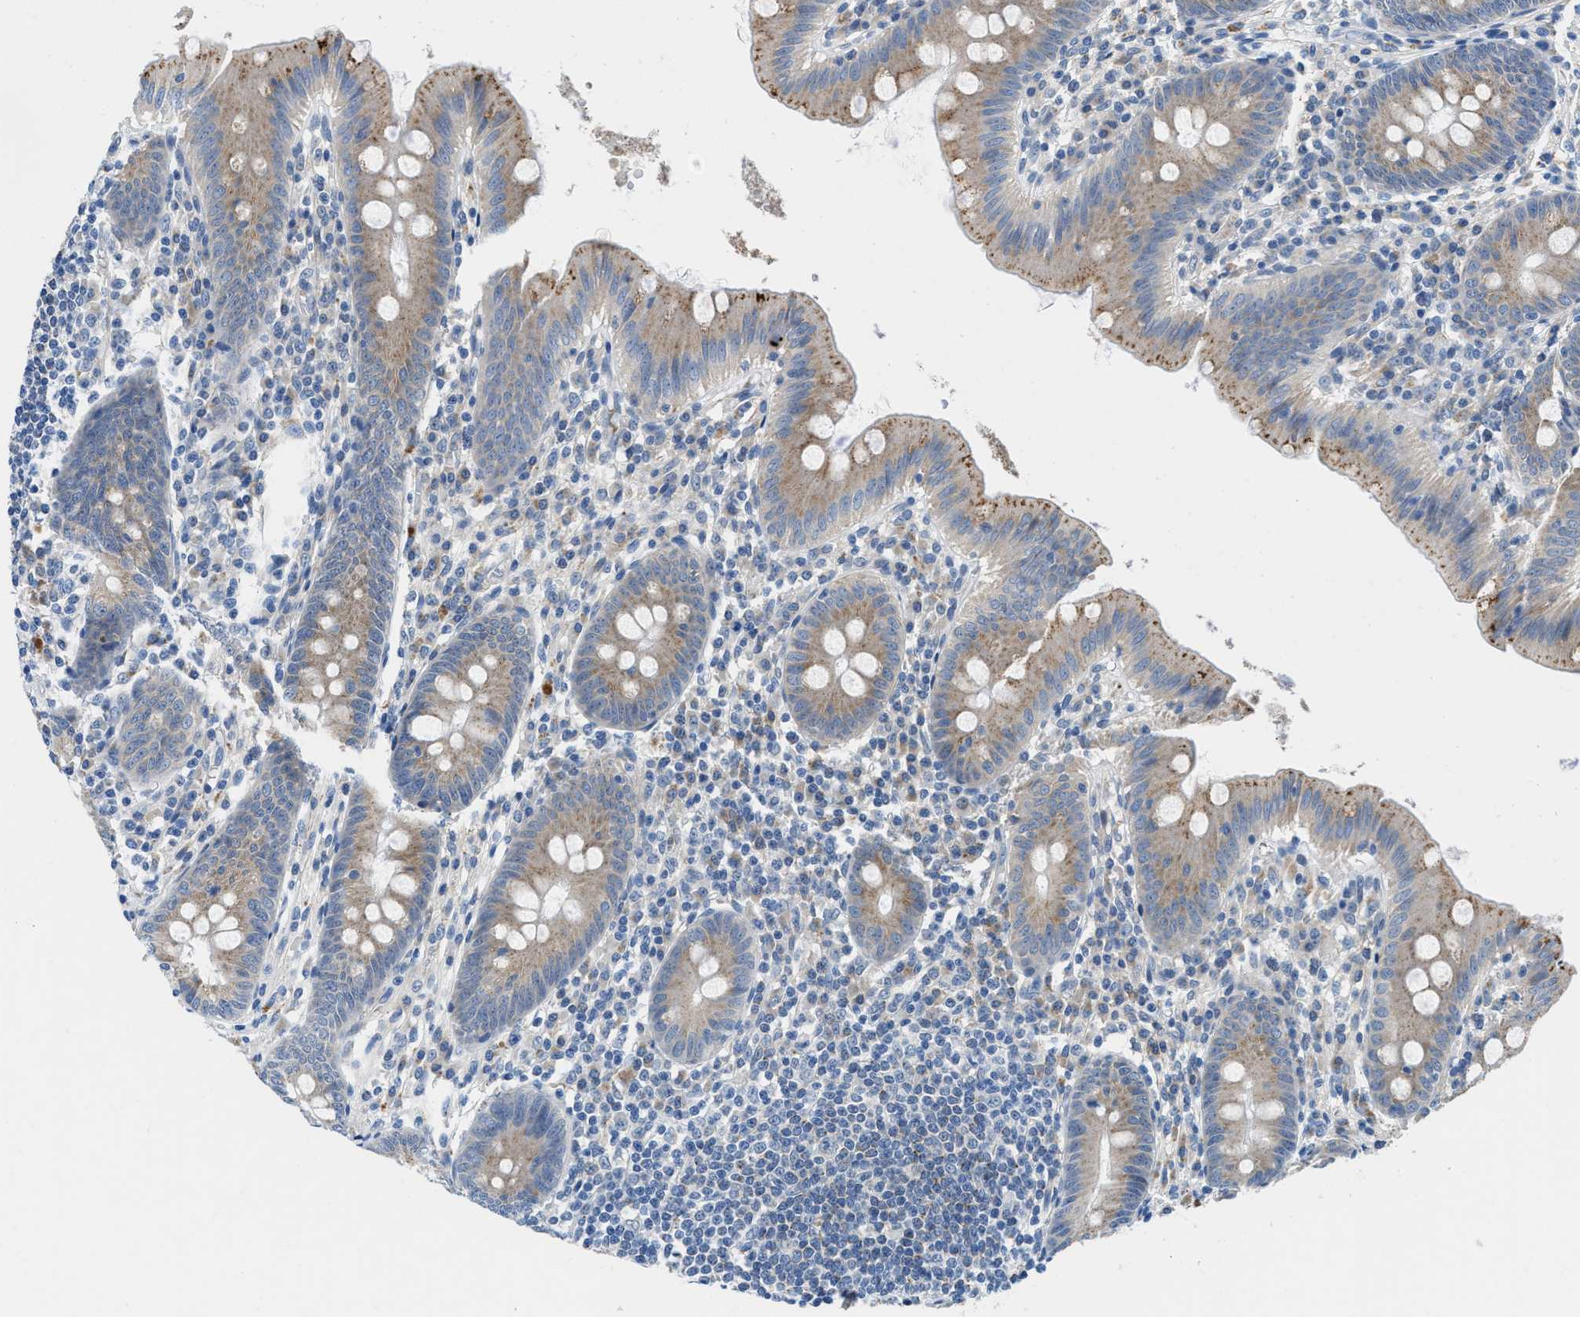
{"staining": {"intensity": "moderate", "quantity": "<25%", "location": "cytoplasmic/membranous"}, "tissue": "appendix", "cell_type": "Glandular cells", "image_type": "normal", "snomed": [{"axis": "morphology", "description": "Normal tissue, NOS"}, {"axis": "topography", "description": "Appendix"}], "caption": "Immunohistochemistry (IHC) (DAB) staining of unremarkable appendix displays moderate cytoplasmic/membranous protein expression in approximately <25% of glandular cells.", "gene": "TSPAN3", "patient": {"sex": "male", "age": 56}}